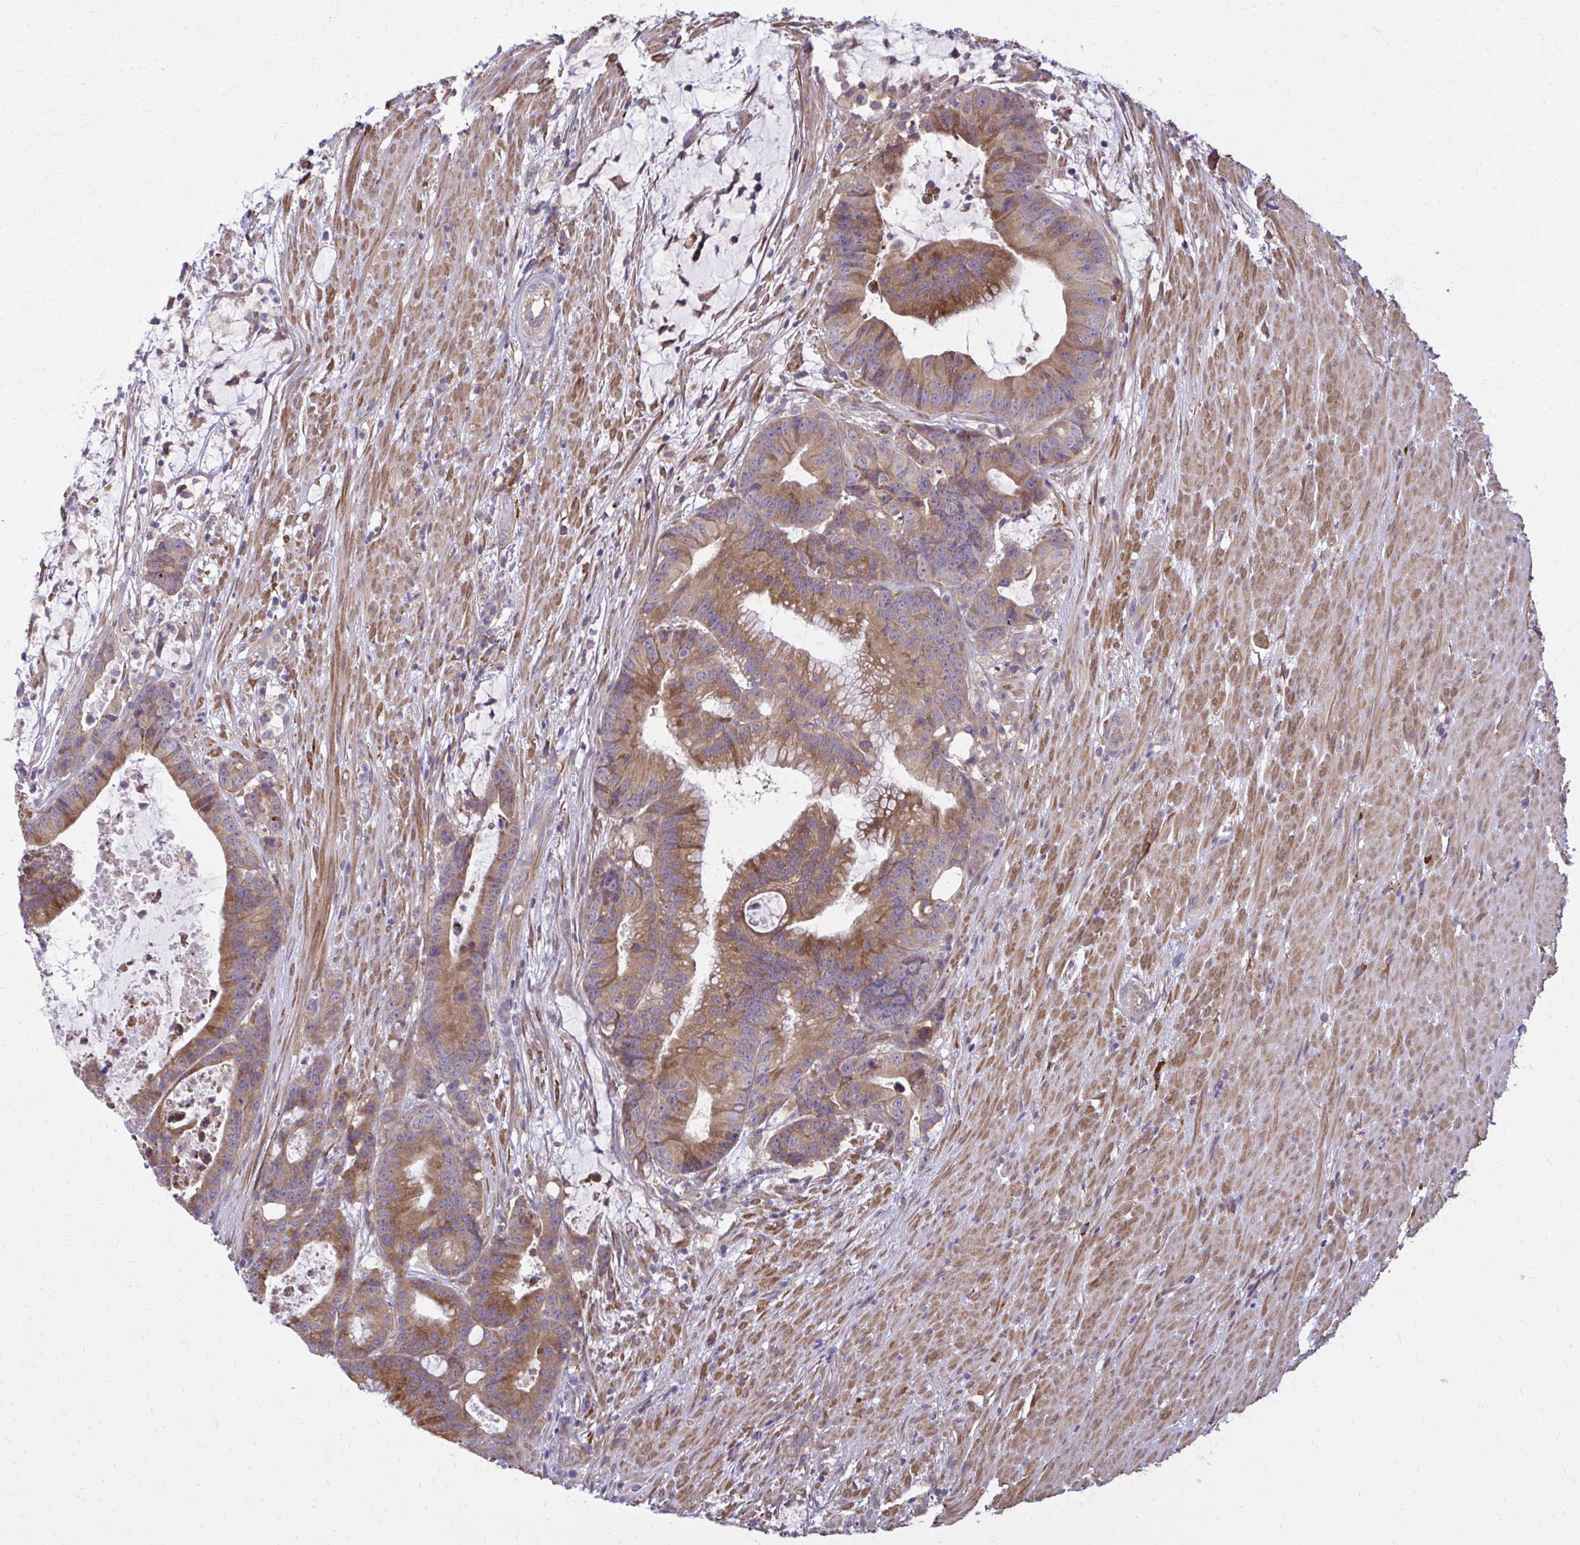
{"staining": {"intensity": "moderate", "quantity": ">75%", "location": "cytoplasmic/membranous"}, "tissue": "colorectal cancer", "cell_type": "Tumor cells", "image_type": "cancer", "snomed": [{"axis": "morphology", "description": "Adenocarcinoma, NOS"}, {"axis": "topography", "description": "Colon"}], "caption": "IHC of colorectal adenocarcinoma displays medium levels of moderate cytoplasmic/membranous positivity in about >75% of tumor cells.", "gene": "CEMP1", "patient": {"sex": "female", "age": 78}}